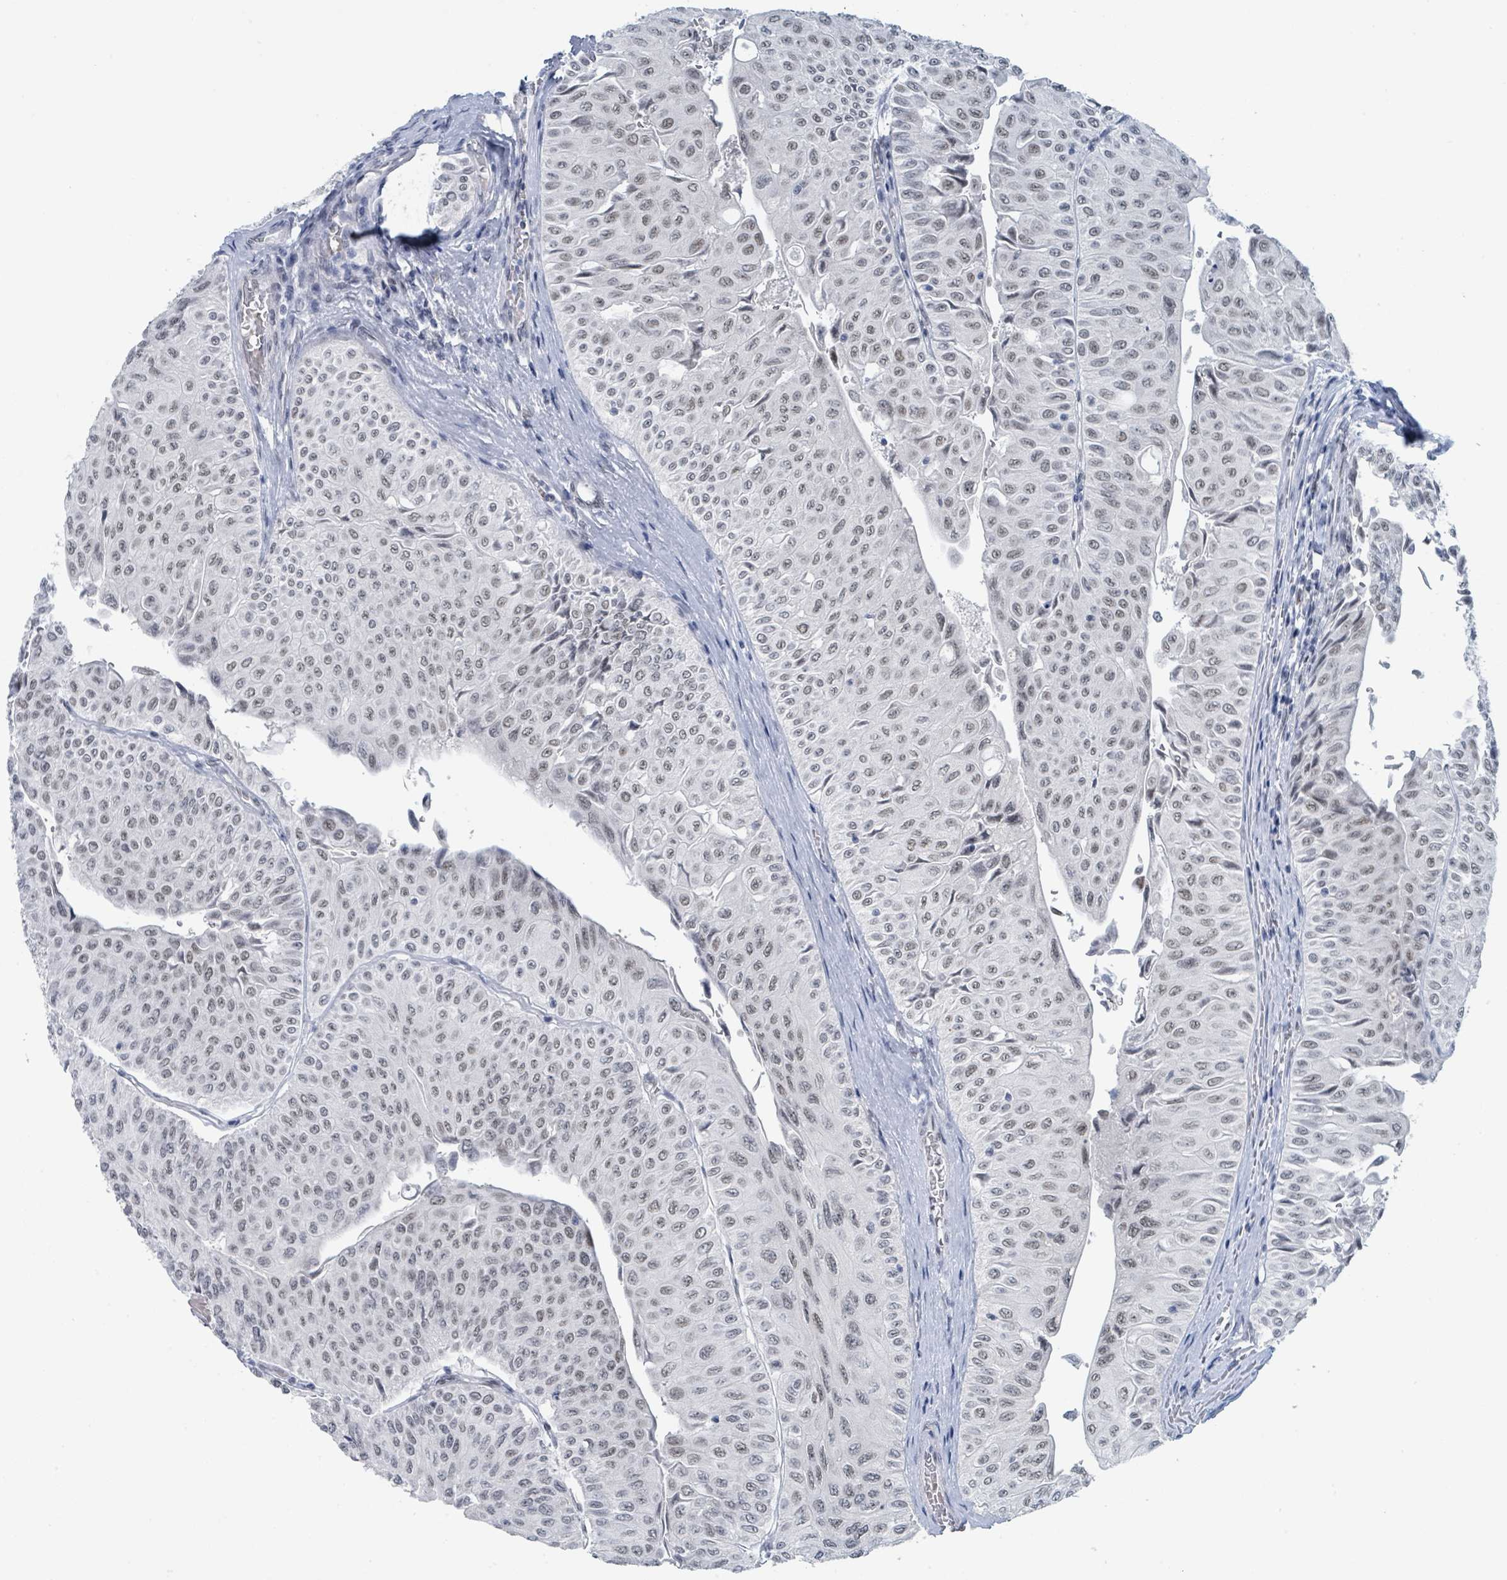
{"staining": {"intensity": "weak", "quantity": "<25%", "location": "nuclear"}, "tissue": "urothelial cancer", "cell_type": "Tumor cells", "image_type": "cancer", "snomed": [{"axis": "morphology", "description": "Urothelial carcinoma, NOS"}, {"axis": "topography", "description": "Urinary bladder"}], "caption": "Immunohistochemical staining of transitional cell carcinoma demonstrates no significant staining in tumor cells.", "gene": "EHMT2", "patient": {"sex": "male", "age": 59}}